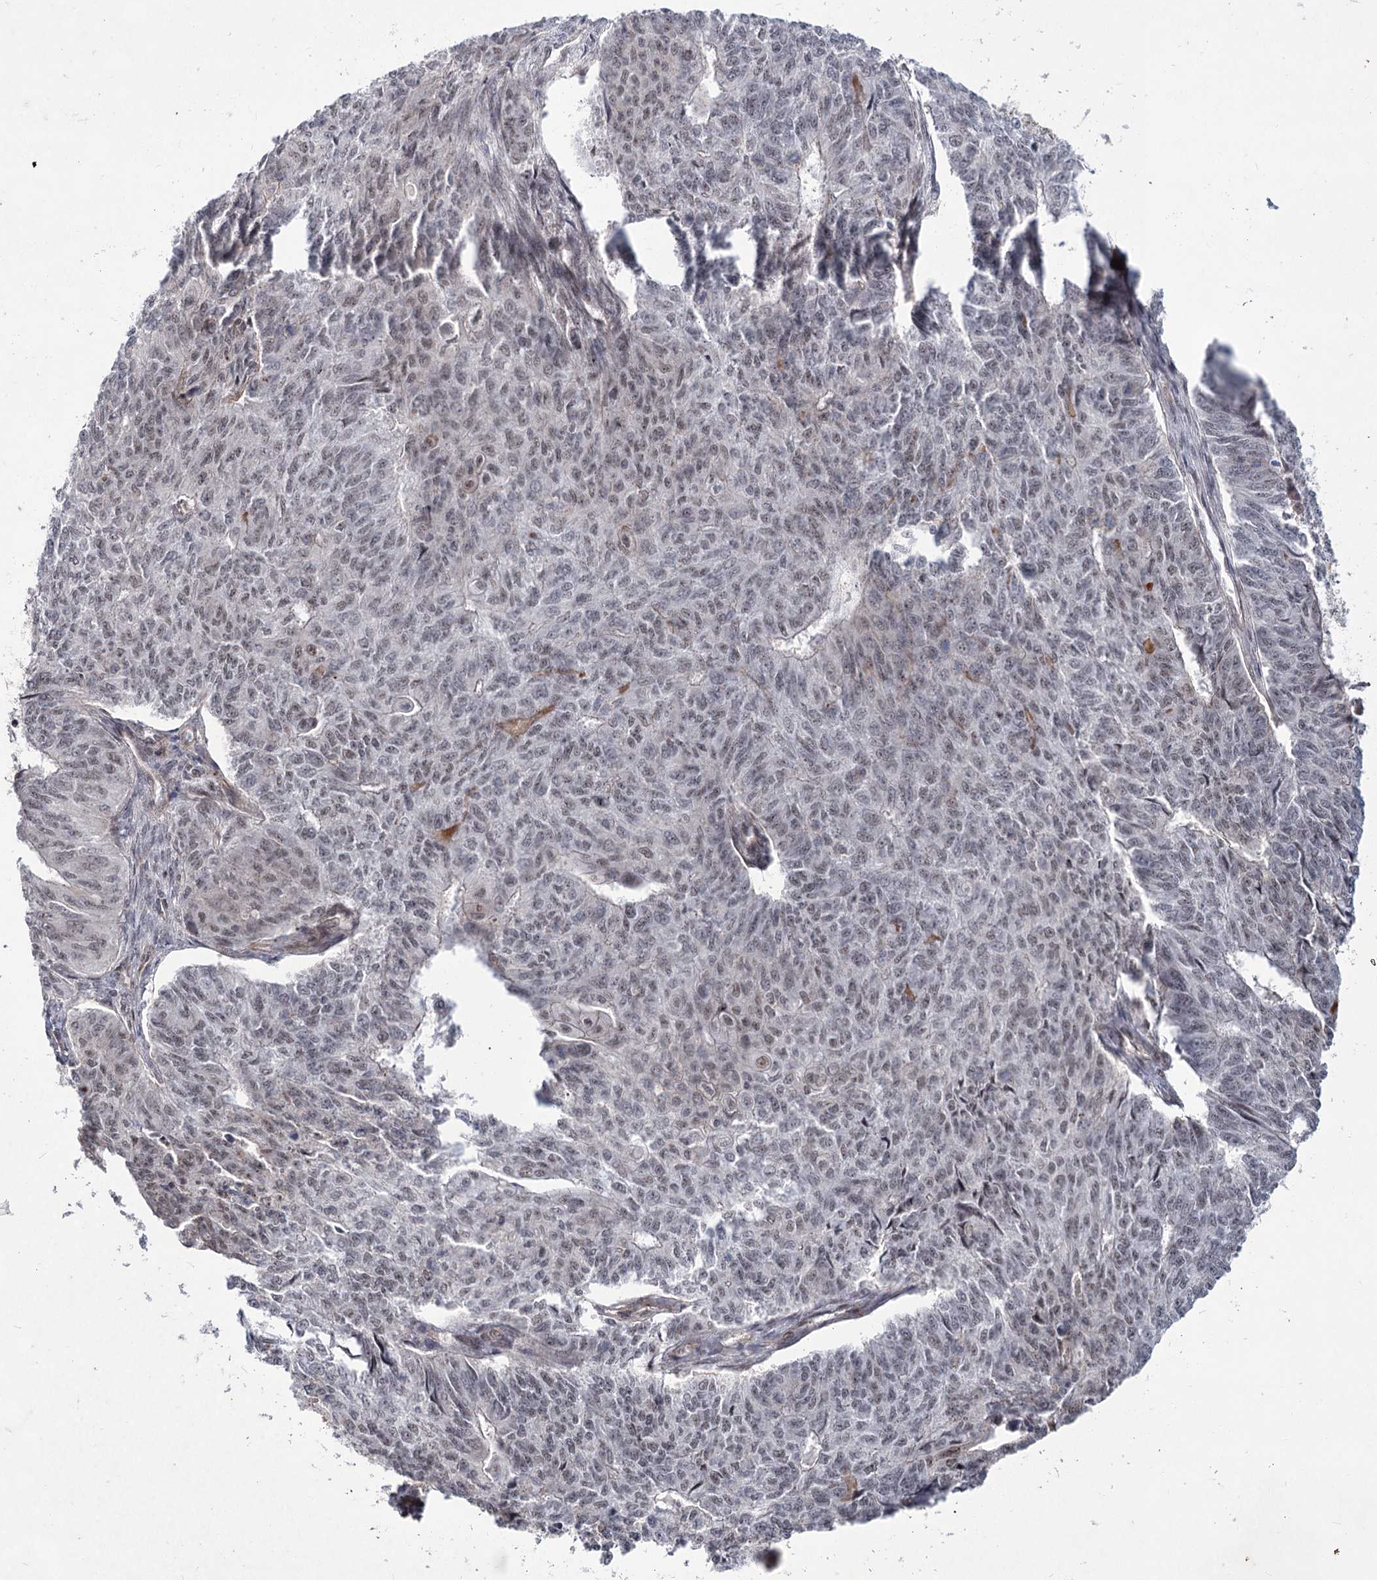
{"staining": {"intensity": "negative", "quantity": "none", "location": "none"}, "tissue": "endometrial cancer", "cell_type": "Tumor cells", "image_type": "cancer", "snomed": [{"axis": "morphology", "description": "Adenocarcinoma, NOS"}, {"axis": "topography", "description": "Endometrium"}], "caption": "Tumor cells are negative for protein expression in human endometrial cancer. Brightfield microscopy of IHC stained with DAB (3,3'-diaminobenzidine) (brown) and hematoxylin (blue), captured at high magnification.", "gene": "ATL2", "patient": {"sex": "female", "age": 32}}